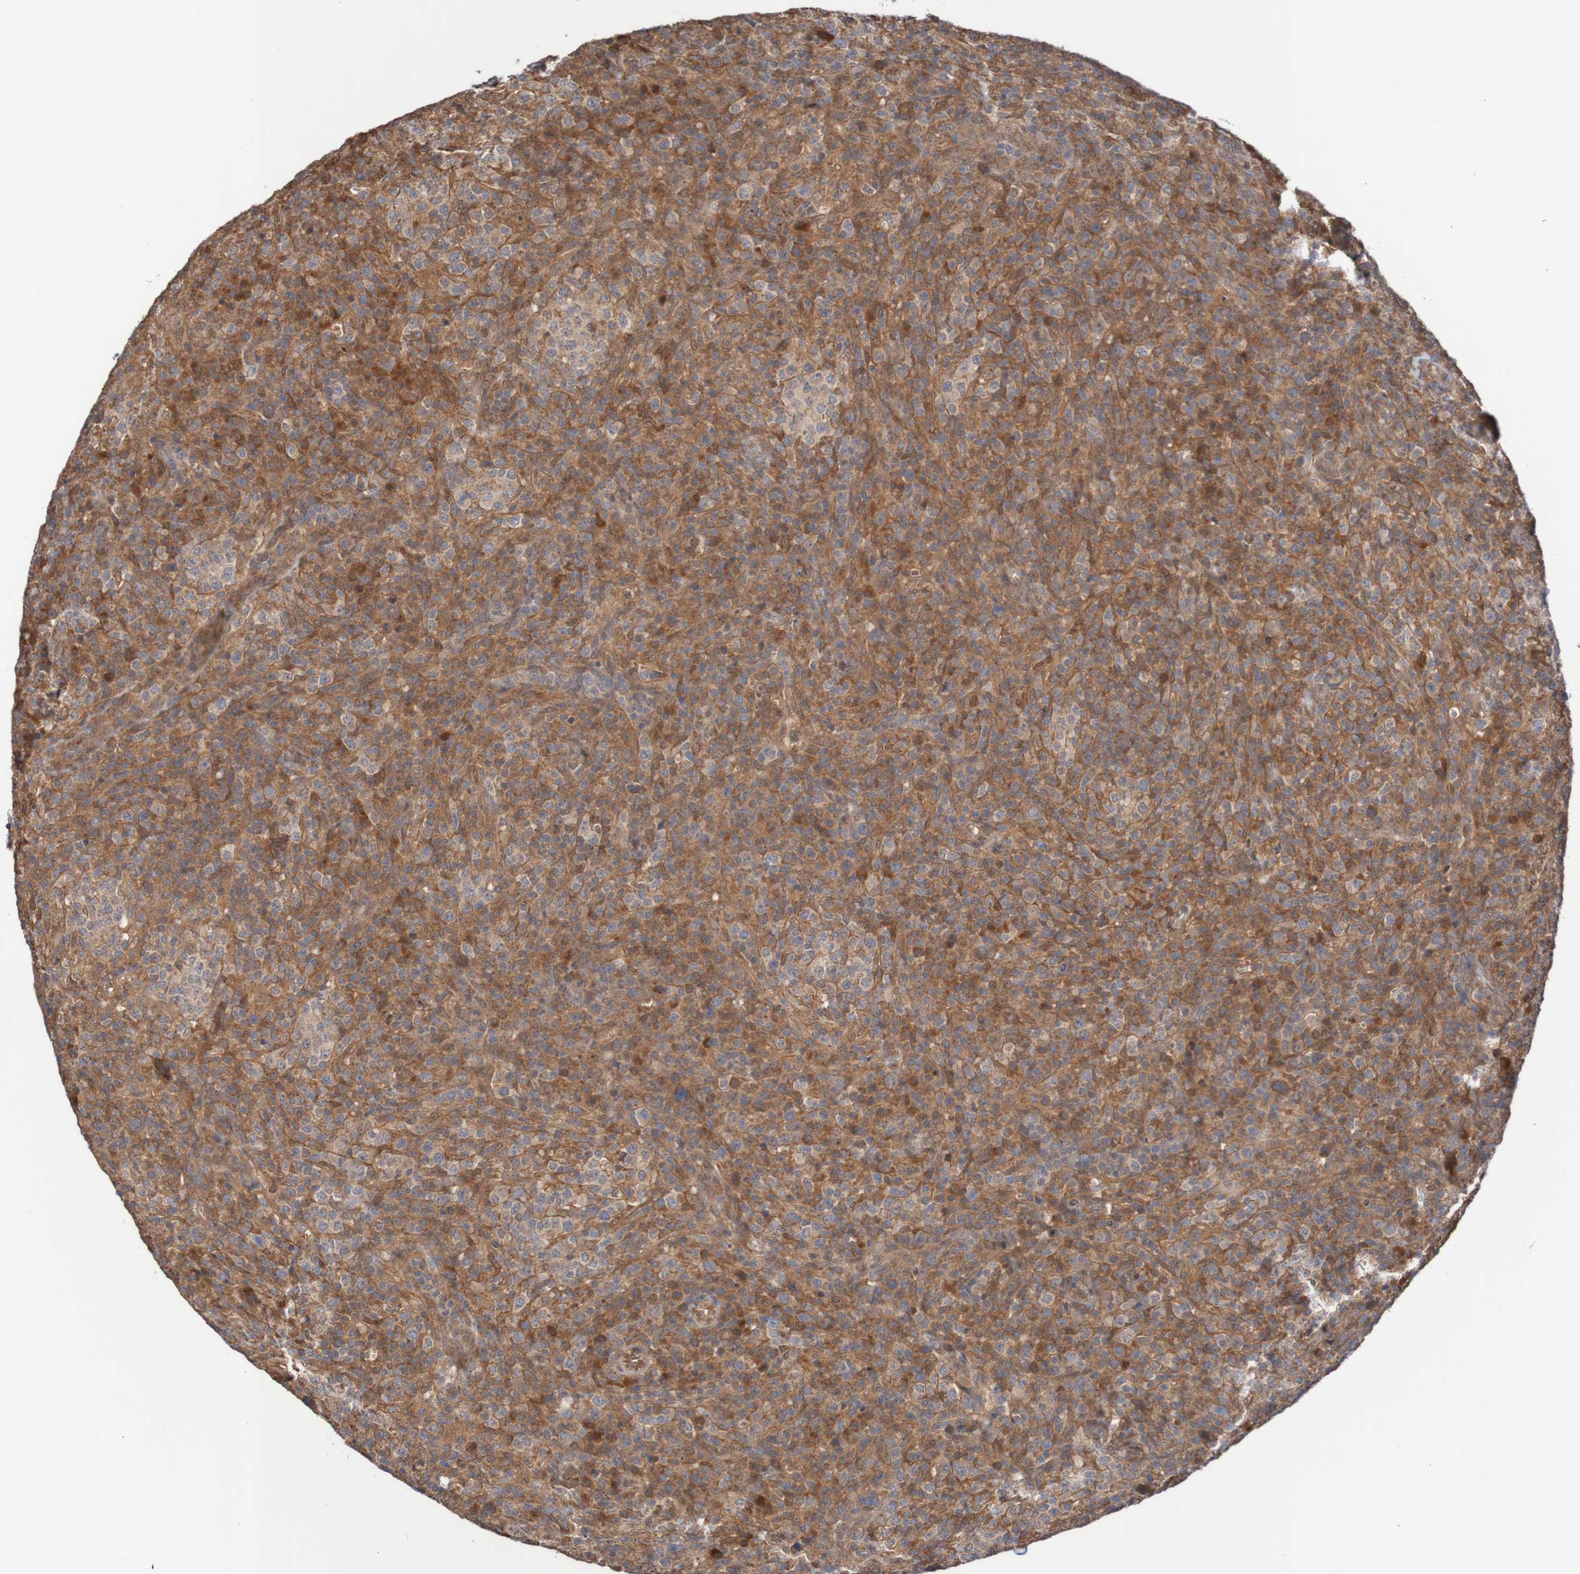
{"staining": {"intensity": "moderate", "quantity": "25%-75%", "location": "cytoplasmic/membranous"}, "tissue": "lymphoma", "cell_type": "Tumor cells", "image_type": "cancer", "snomed": [{"axis": "morphology", "description": "Malignant lymphoma, non-Hodgkin's type, High grade"}, {"axis": "topography", "description": "Lymph node"}], "caption": "Protein expression analysis of high-grade malignant lymphoma, non-Hodgkin's type reveals moderate cytoplasmic/membranous staining in about 25%-75% of tumor cells. (DAB (3,3'-diaminobenzidine) IHC with brightfield microscopy, high magnification).", "gene": "PHPT1", "patient": {"sex": "female", "age": 76}}